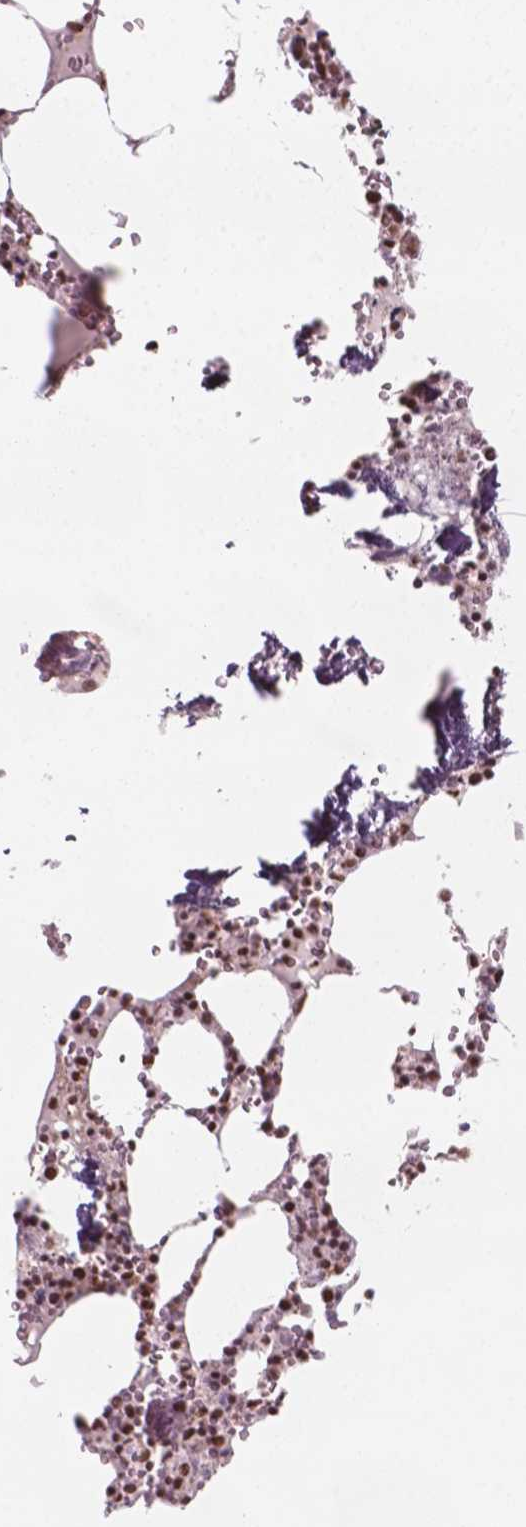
{"staining": {"intensity": "strong", "quantity": ">75%", "location": "nuclear"}, "tissue": "bone marrow", "cell_type": "Hematopoietic cells", "image_type": "normal", "snomed": [{"axis": "morphology", "description": "Normal tissue, NOS"}, {"axis": "topography", "description": "Bone marrow"}], "caption": "Unremarkable bone marrow was stained to show a protein in brown. There is high levels of strong nuclear staining in about >75% of hematopoietic cells. (Stains: DAB (3,3'-diaminobenzidine) in brown, nuclei in blue, Microscopy: brightfield microscopy at high magnification).", "gene": "GTF3C5", "patient": {"sex": "male", "age": 54}}